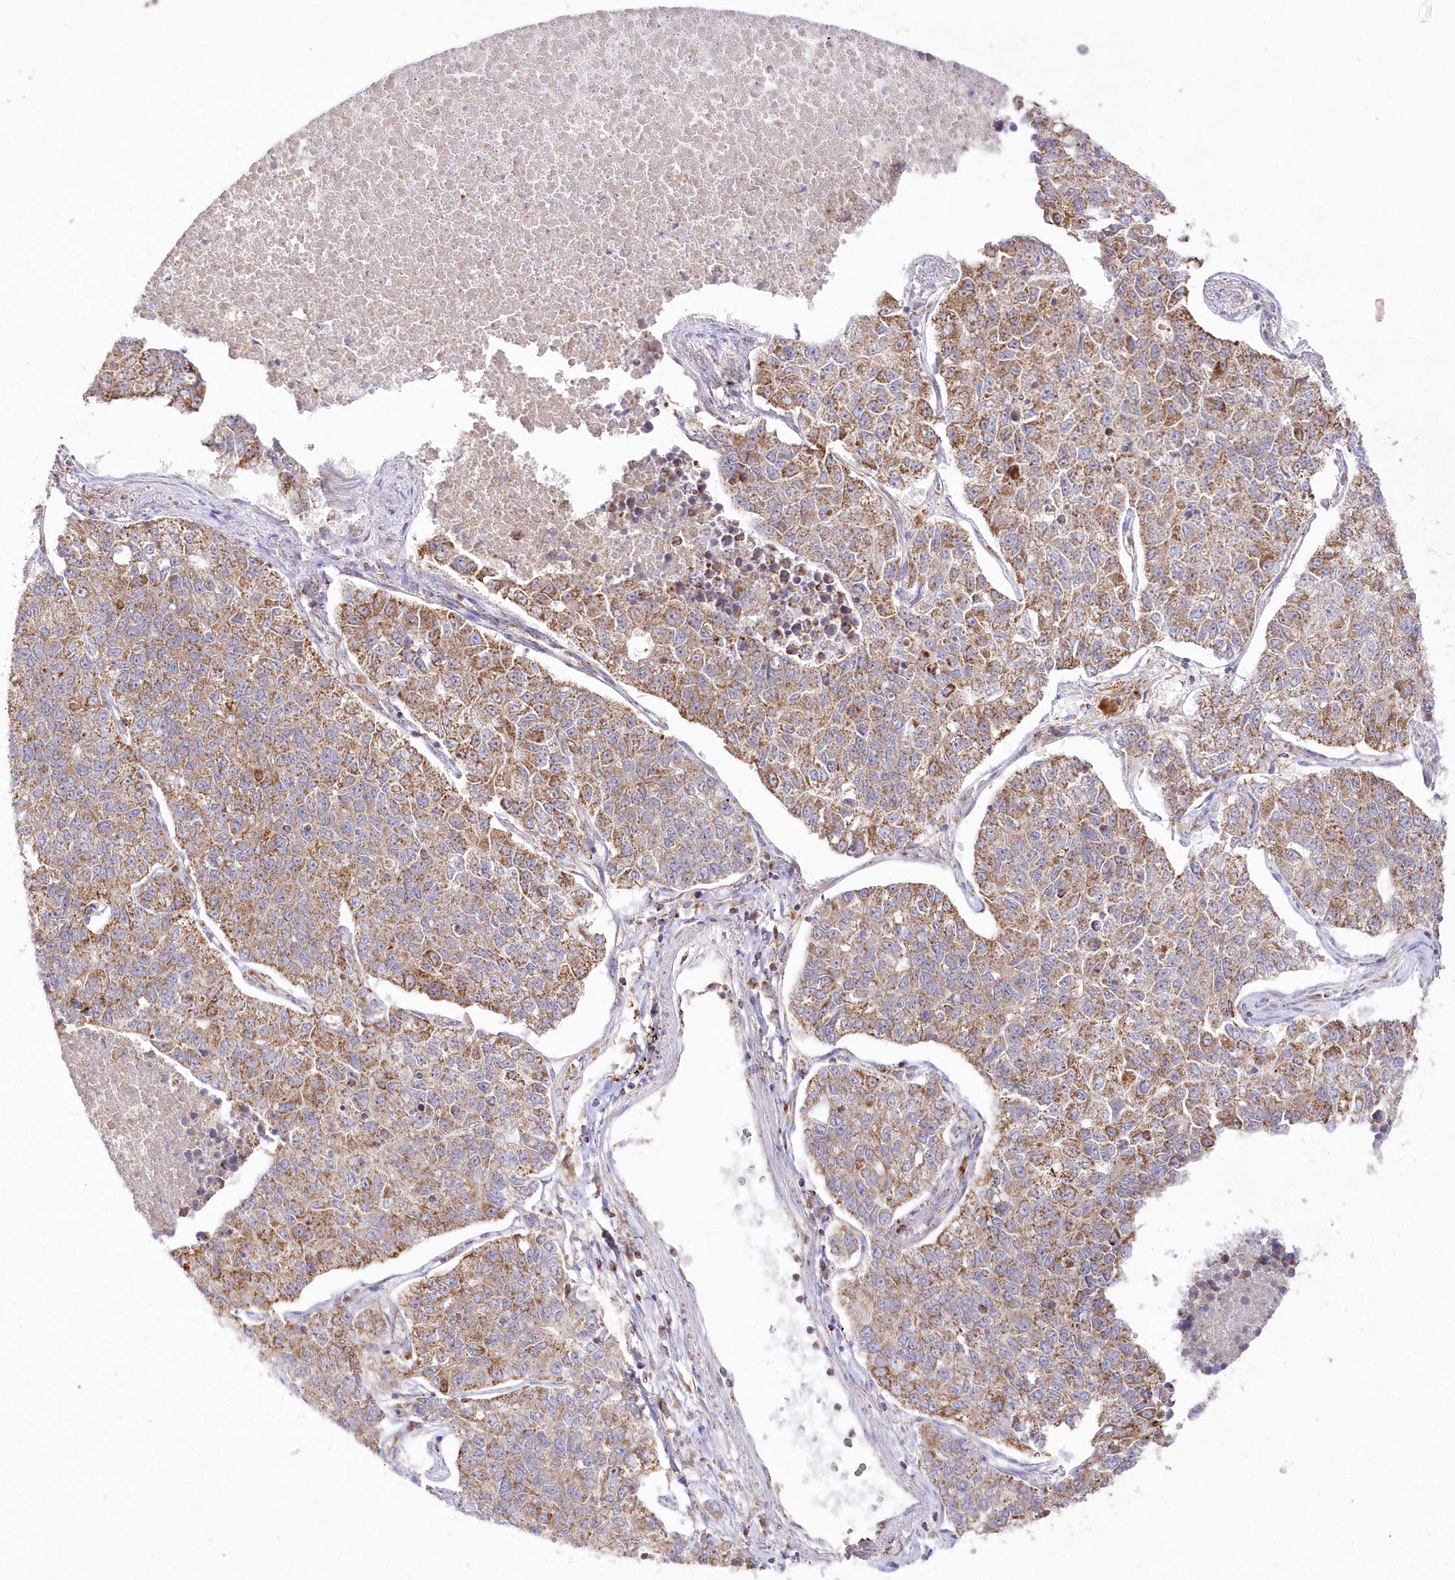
{"staining": {"intensity": "moderate", "quantity": ">75%", "location": "cytoplasmic/membranous"}, "tissue": "lung cancer", "cell_type": "Tumor cells", "image_type": "cancer", "snomed": [{"axis": "morphology", "description": "Adenocarcinoma, NOS"}, {"axis": "topography", "description": "Lung"}], "caption": "Immunohistochemical staining of adenocarcinoma (lung) displays moderate cytoplasmic/membranous protein positivity in approximately >75% of tumor cells.", "gene": "DNA2", "patient": {"sex": "male", "age": 49}}